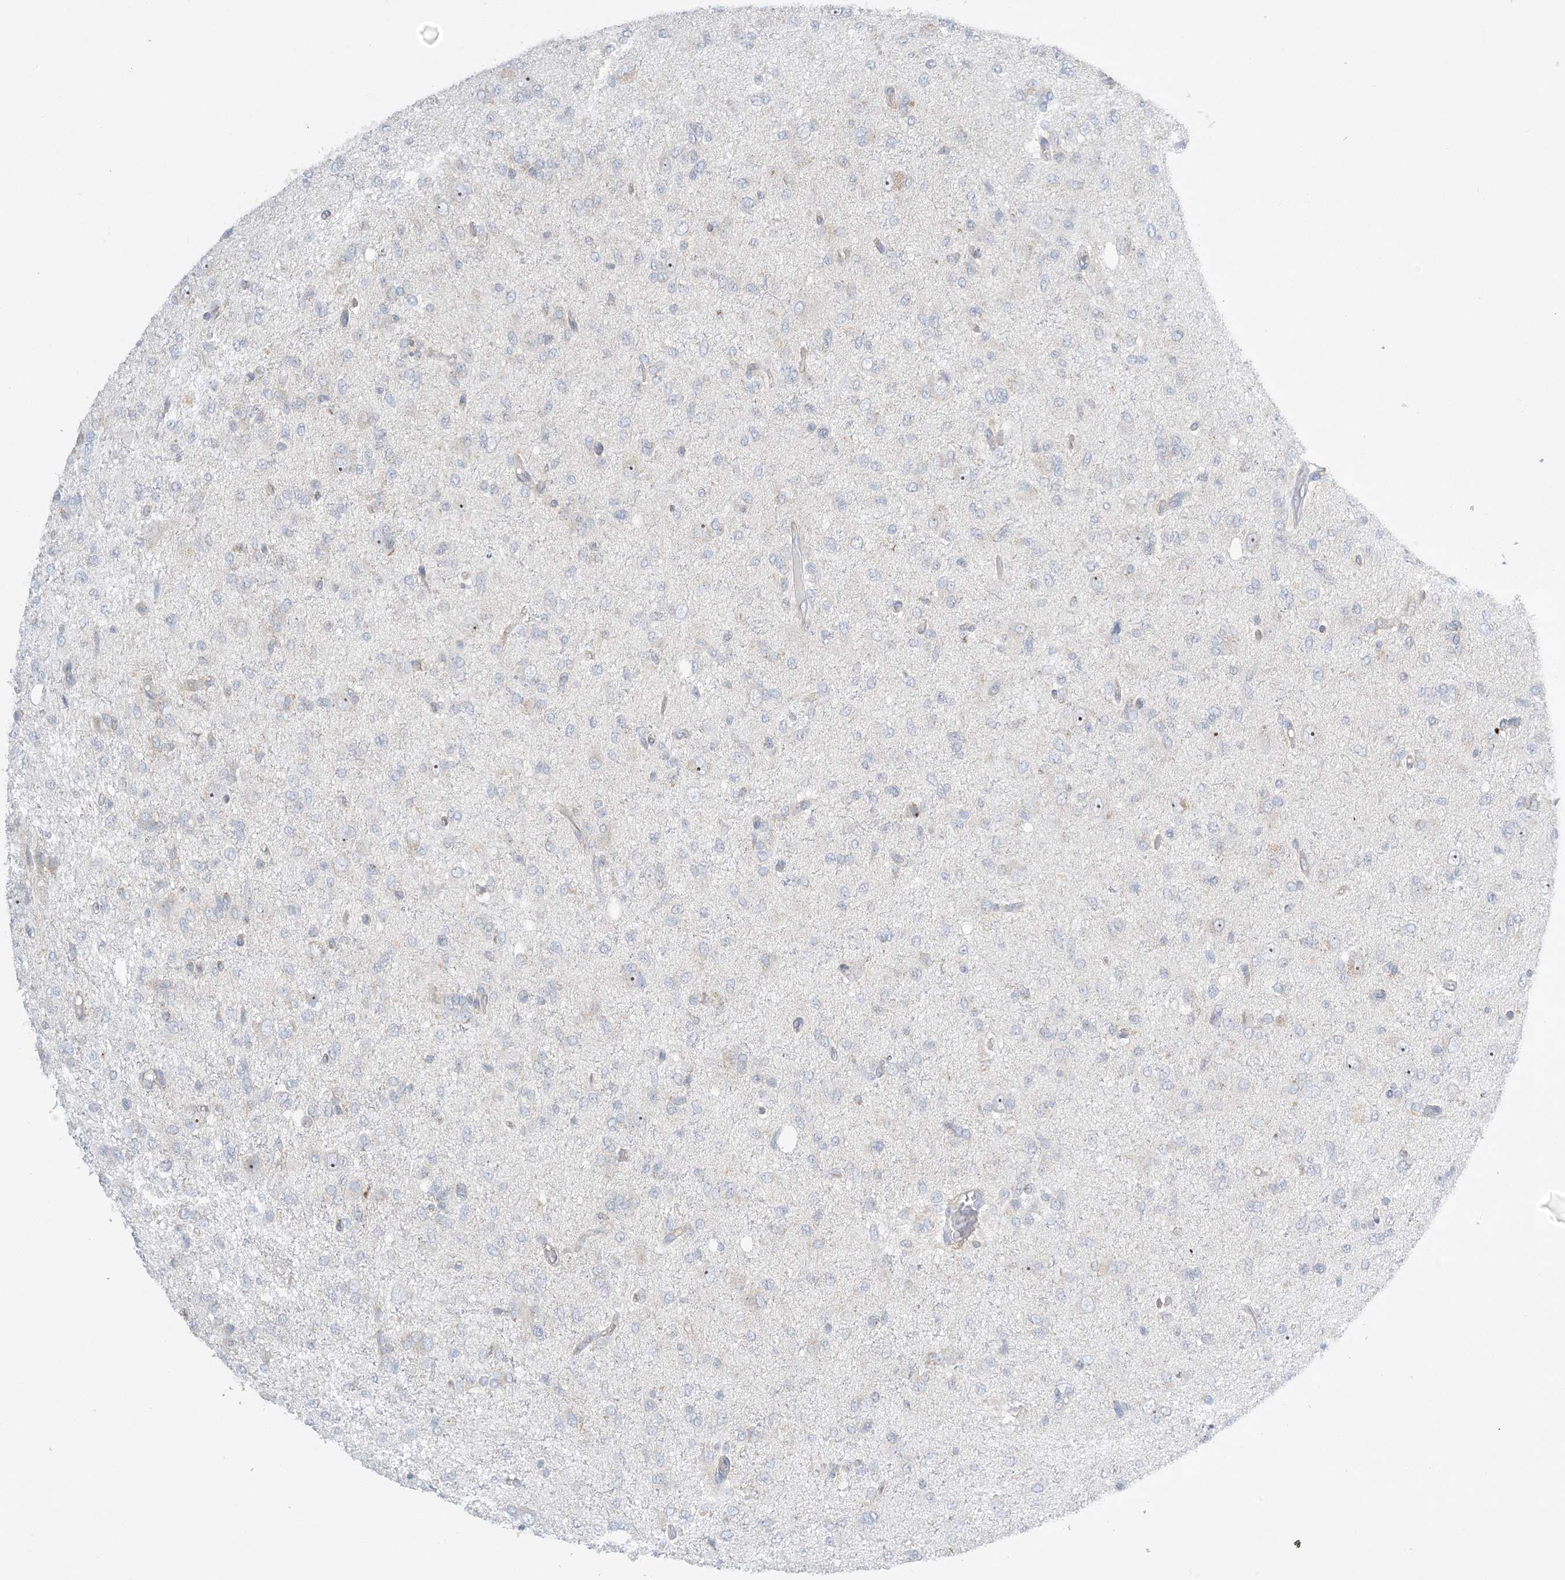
{"staining": {"intensity": "negative", "quantity": "none", "location": "none"}, "tissue": "glioma", "cell_type": "Tumor cells", "image_type": "cancer", "snomed": [{"axis": "morphology", "description": "Glioma, malignant, High grade"}, {"axis": "topography", "description": "Brain"}], "caption": "This is a histopathology image of immunohistochemistry staining of high-grade glioma (malignant), which shows no staining in tumor cells. (DAB immunohistochemistry visualized using brightfield microscopy, high magnification).", "gene": "MRPS18A", "patient": {"sex": "female", "age": 59}}